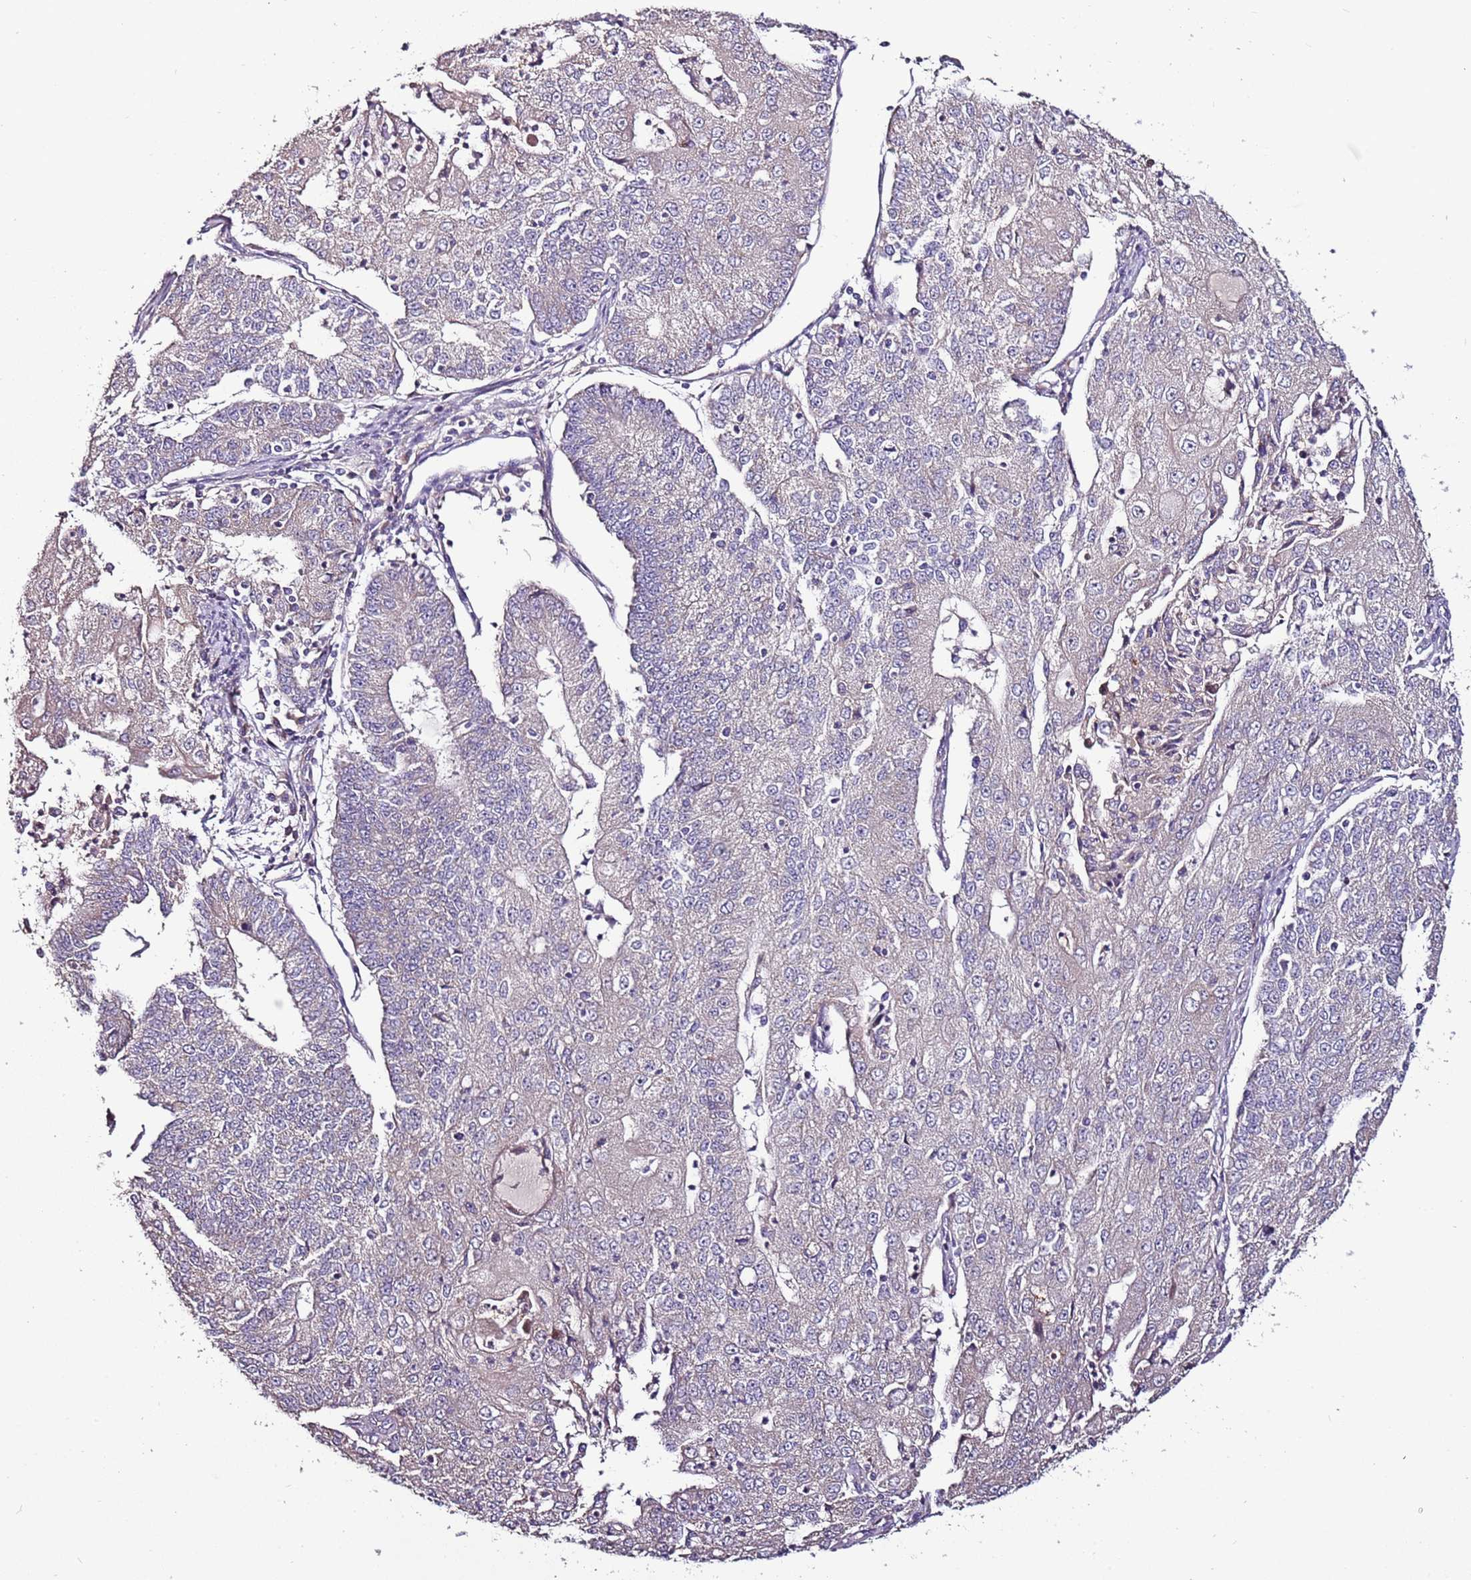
{"staining": {"intensity": "negative", "quantity": "none", "location": "none"}, "tissue": "endometrial cancer", "cell_type": "Tumor cells", "image_type": "cancer", "snomed": [{"axis": "morphology", "description": "Adenocarcinoma, NOS"}, {"axis": "topography", "description": "Endometrium"}], "caption": "DAB immunohistochemical staining of human endometrial cancer (adenocarcinoma) reveals no significant expression in tumor cells. The staining is performed using DAB brown chromogen with nuclei counter-stained in using hematoxylin.", "gene": "FAM20A", "patient": {"sex": "female", "age": 56}}